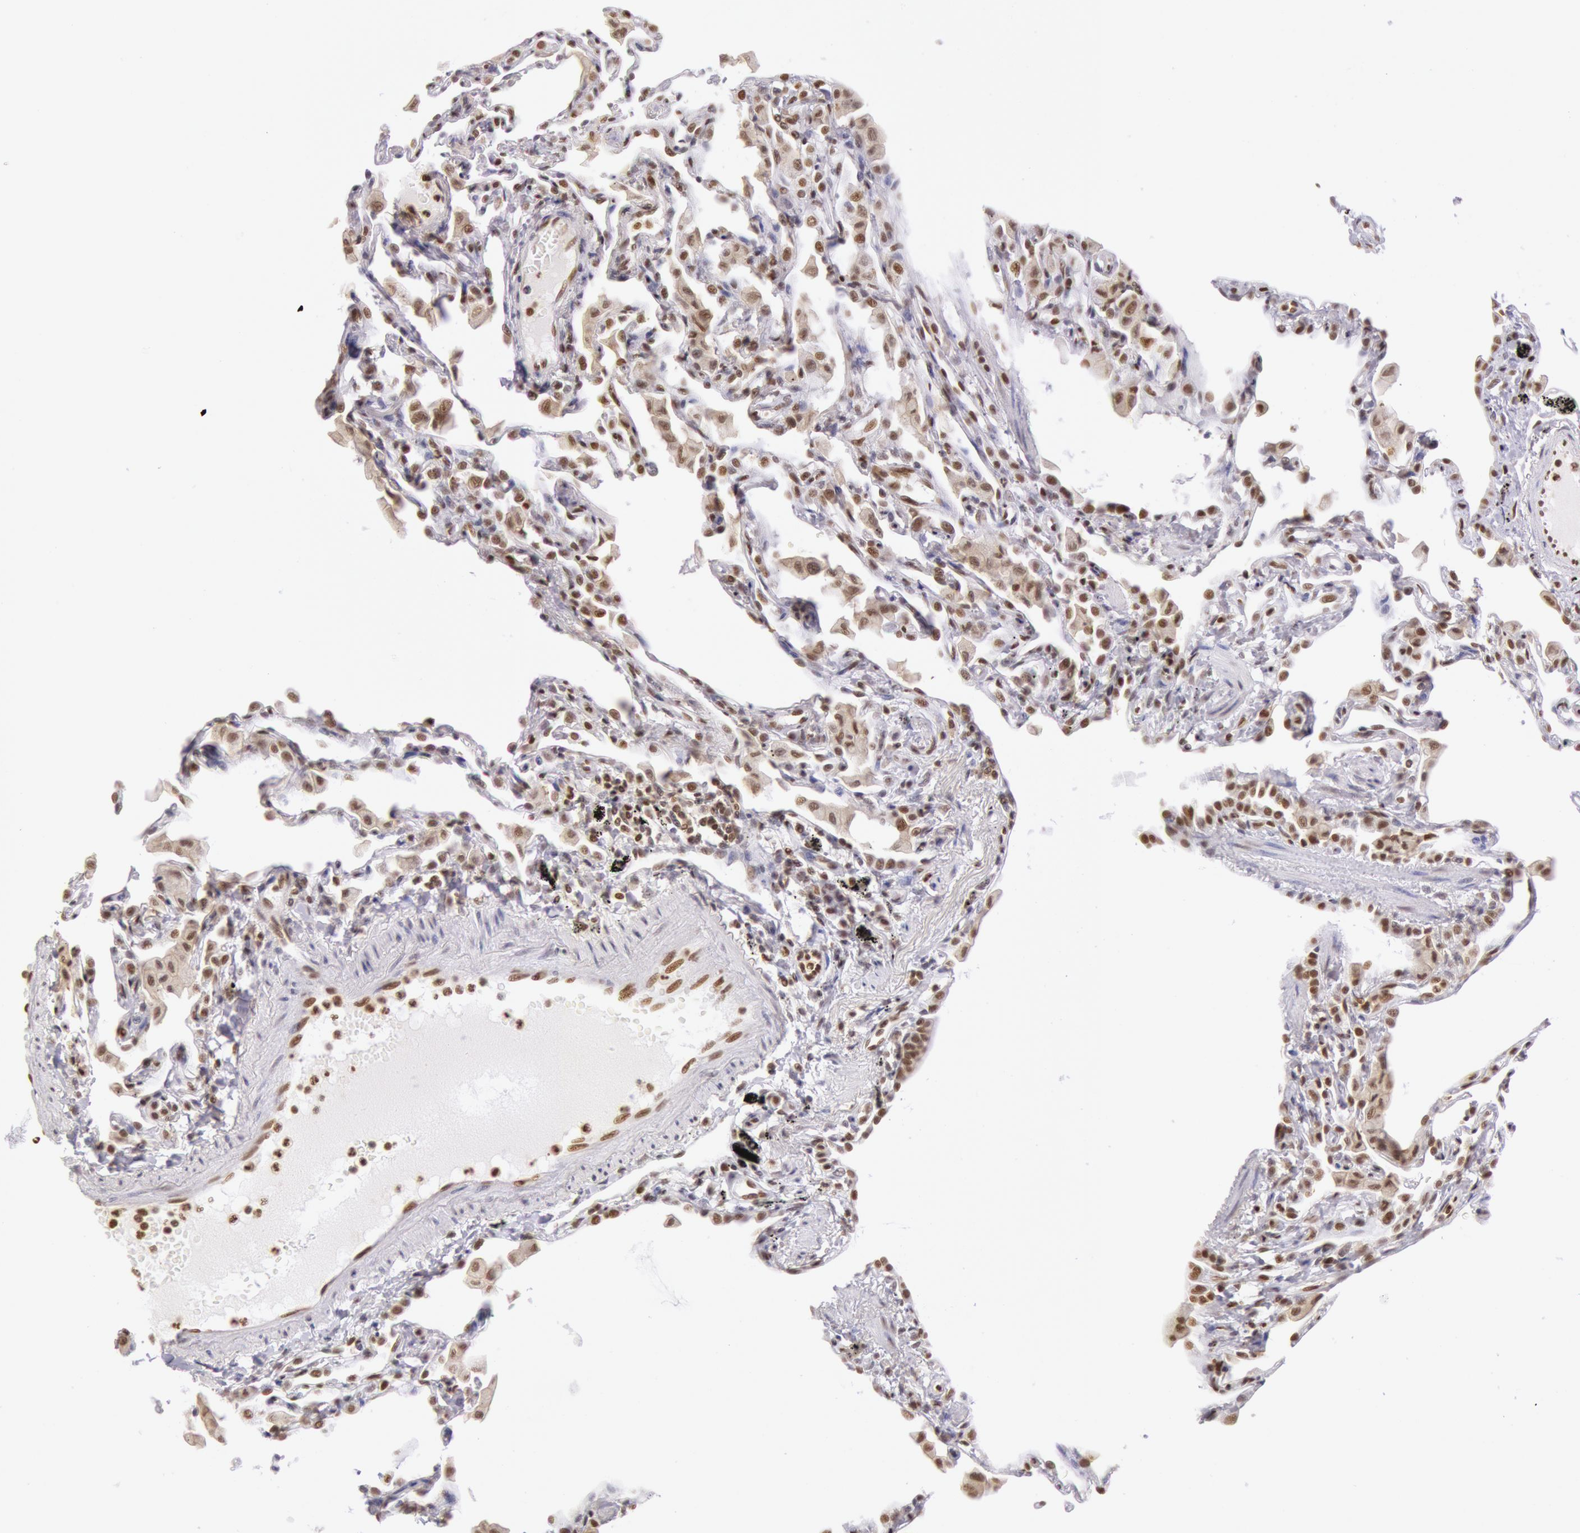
{"staining": {"intensity": "moderate", "quantity": ">75%", "location": "nuclear"}, "tissue": "lung", "cell_type": "Alveolar cells", "image_type": "normal", "snomed": [{"axis": "morphology", "description": "Normal tissue, NOS"}, {"axis": "topography", "description": "Lung"}], "caption": "High-power microscopy captured an immunohistochemistry (IHC) histopathology image of normal lung, revealing moderate nuclear positivity in approximately >75% of alveolar cells.", "gene": "ESS2", "patient": {"sex": "female", "age": 49}}